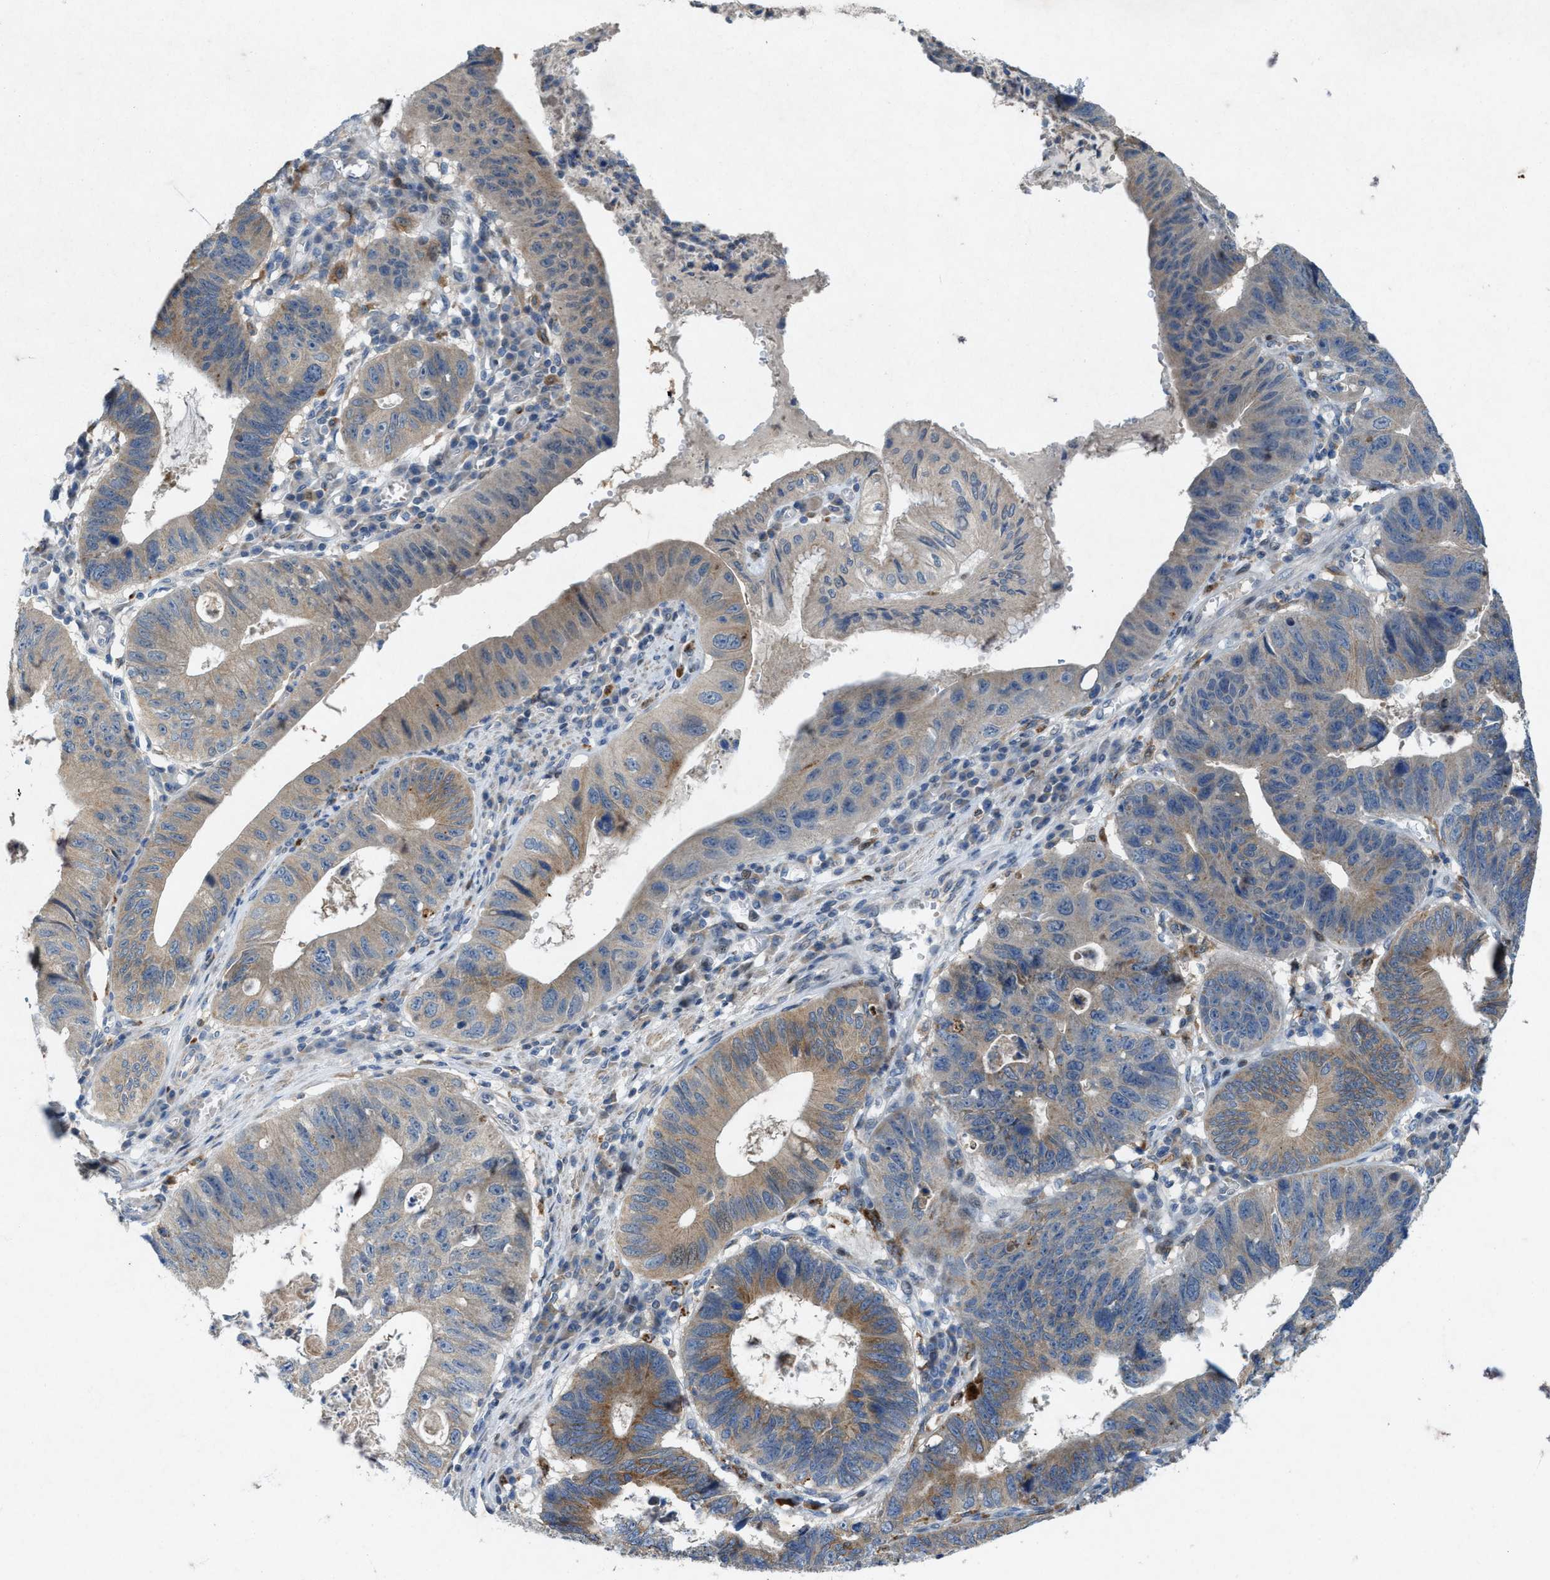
{"staining": {"intensity": "weak", "quantity": "25%-75%", "location": "cytoplasmic/membranous"}, "tissue": "stomach cancer", "cell_type": "Tumor cells", "image_type": "cancer", "snomed": [{"axis": "morphology", "description": "Adenocarcinoma, NOS"}, {"axis": "topography", "description": "Stomach"}], "caption": "Stomach cancer was stained to show a protein in brown. There is low levels of weak cytoplasmic/membranous expression in about 25%-75% of tumor cells. Using DAB (brown) and hematoxylin (blue) stains, captured at high magnification using brightfield microscopy.", "gene": "URGCP", "patient": {"sex": "male", "age": 59}}